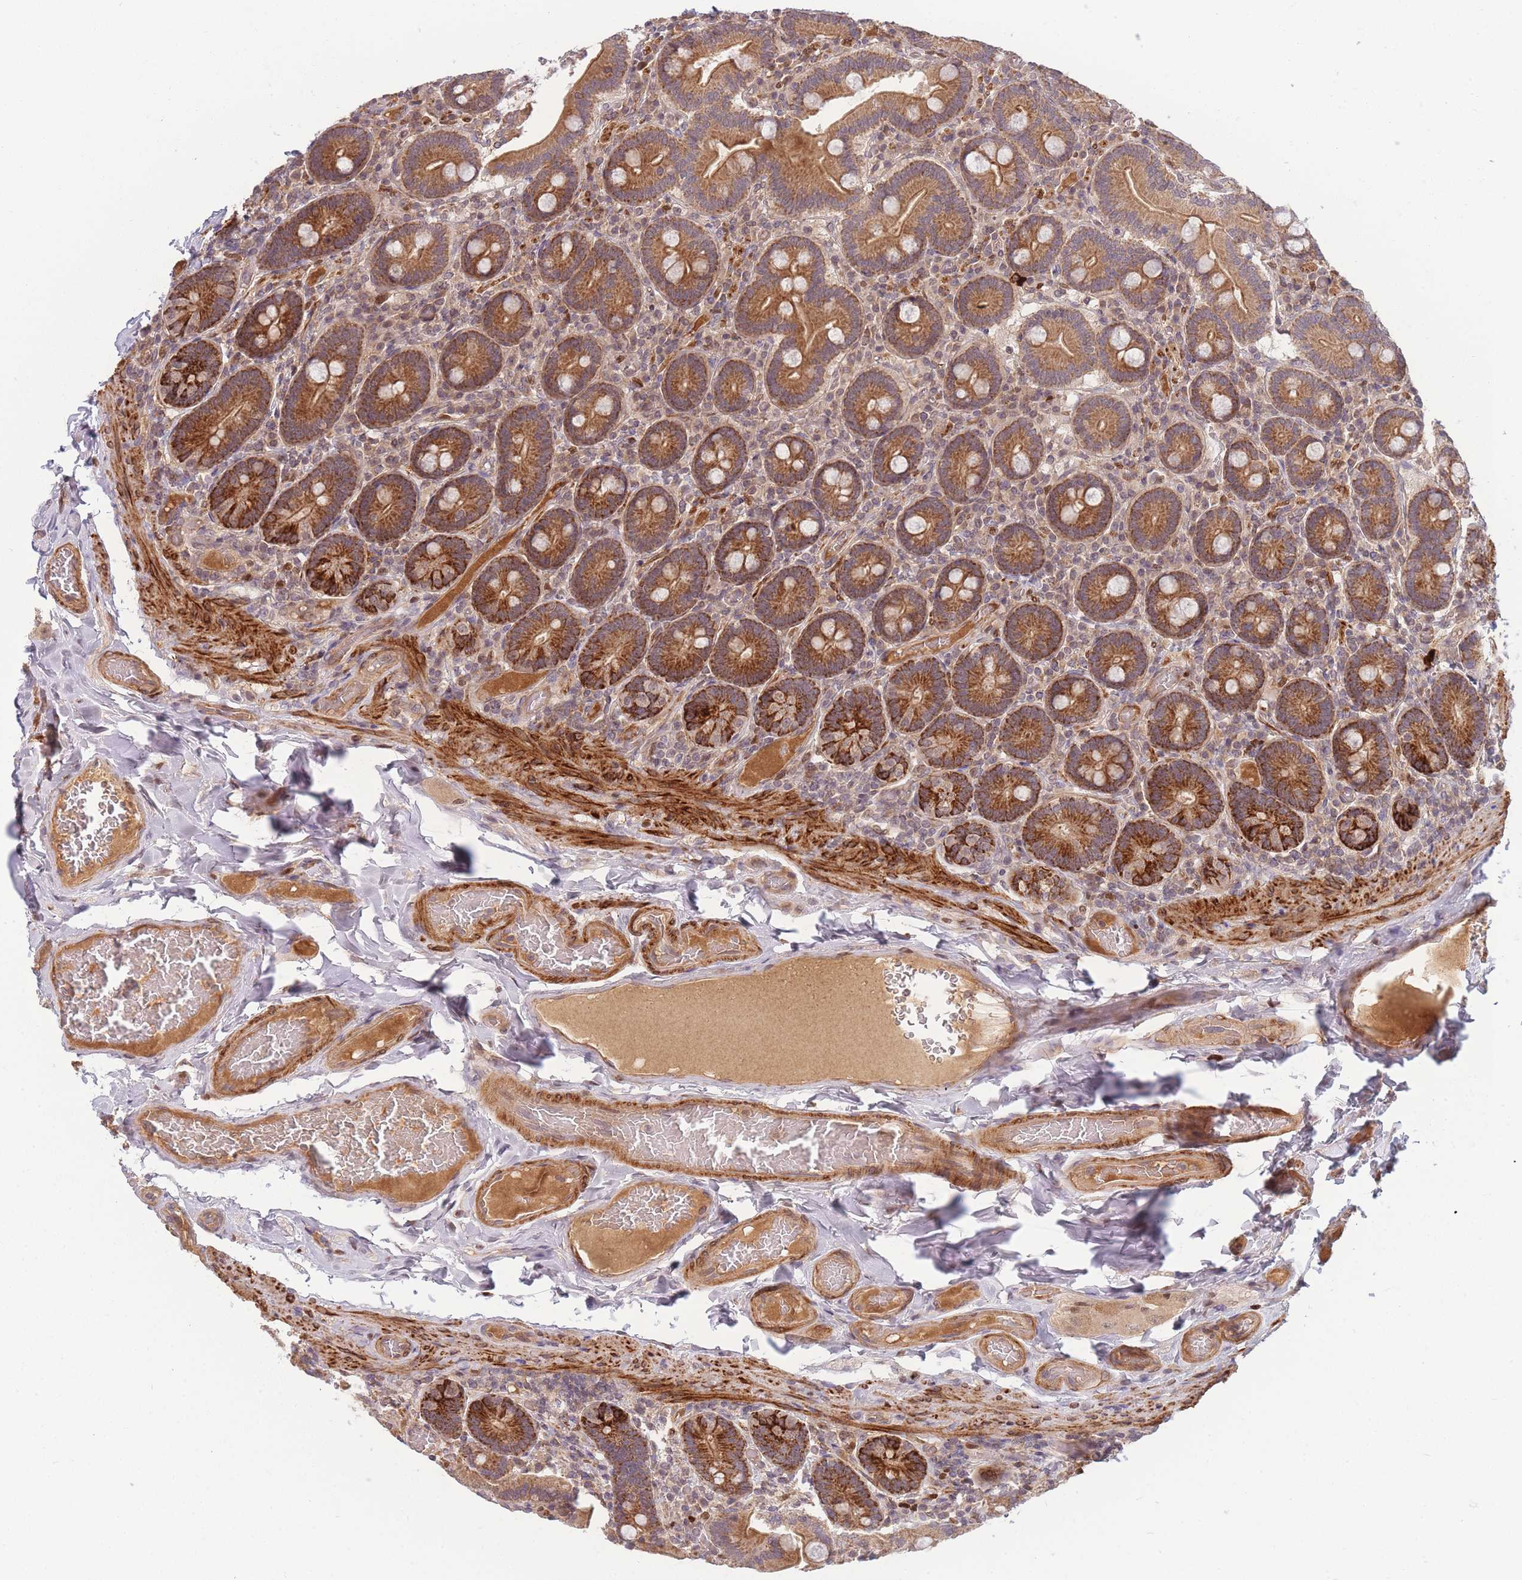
{"staining": {"intensity": "strong", "quantity": ">75%", "location": "cytoplasmic/membranous"}, "tissue": "duodenum", "cell_type": "Glandular cells", "image_type": "normal", "snomed": [{"axis": "morphology", "description": "Normal tissue, NOS"}, {"axis": "topography", "description": "Duodenum"}], "caption": "Glandular cells display high levels of strong cytoplasmic/membranous positivity in about >75% of cells in benign human duodenum. The staining was performed using DAB, with brown indicating positive protein expression. Nuclei are stained blue with hematoxylin.", "gene": "FAM153A", "patient": {"sex": "female", "age": 62}}